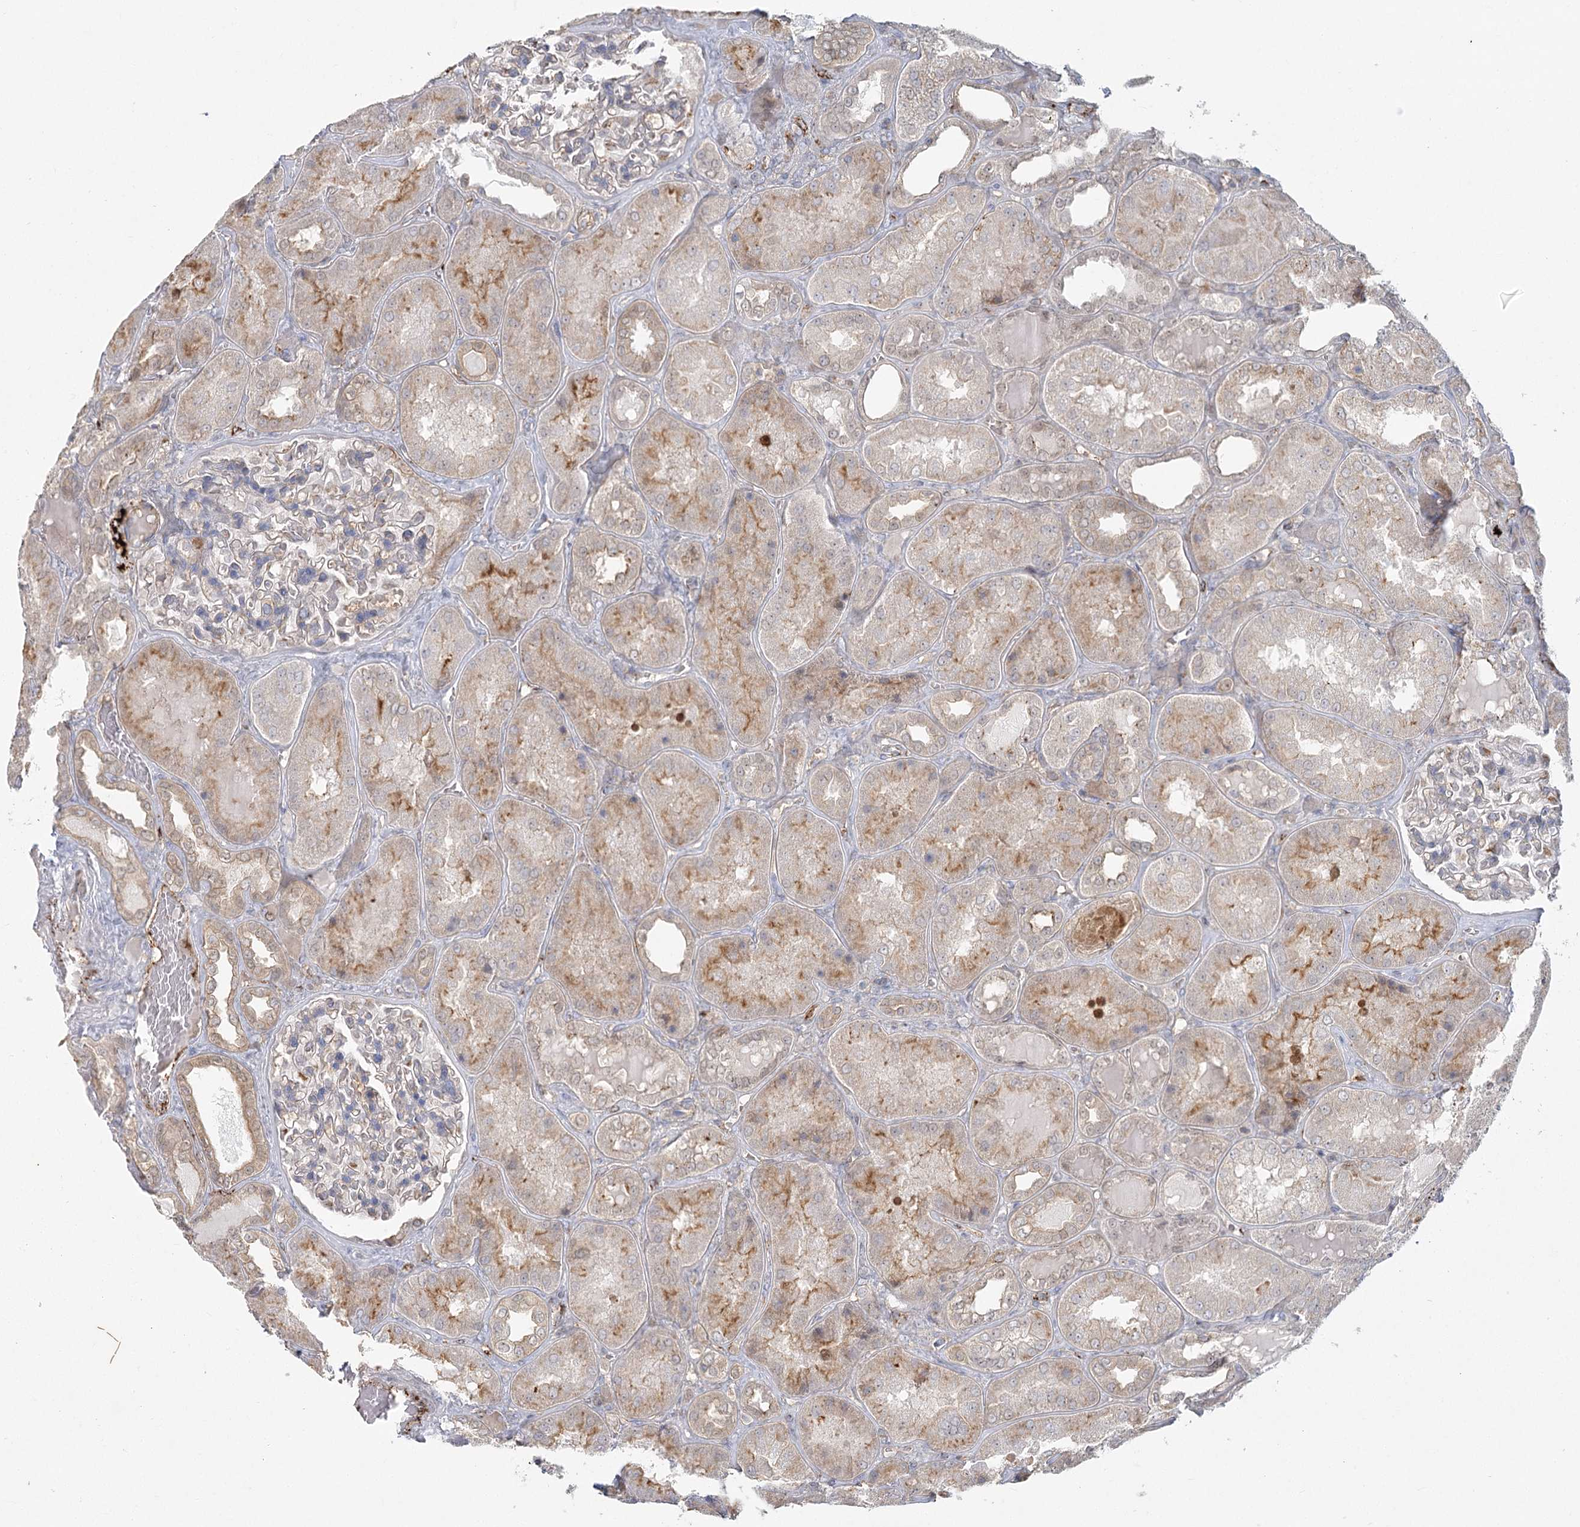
{"staining": {"intensity": "weak", "quantity": "<25%", "location": "cytoplasmic/membranous"}, "tissue": "kidney", "cell_type": "Cells in glomeruli", "image_type": "normal", "snomed": [{"axis": "morphology", "description": "Normal tissue, NOS"}, {"axis": "topography", "description": "Kidney"}], "caption": "There is no significant staining in cells in glomeruli of kidney. (Stains: DAB immunohistochemistry (IHC) with hematoxylin counter stain, Microscopy: brightfield microscopy at high magnification).", "gene": "KBTBD4", "patient": {"sex": "female", "age": 56}}